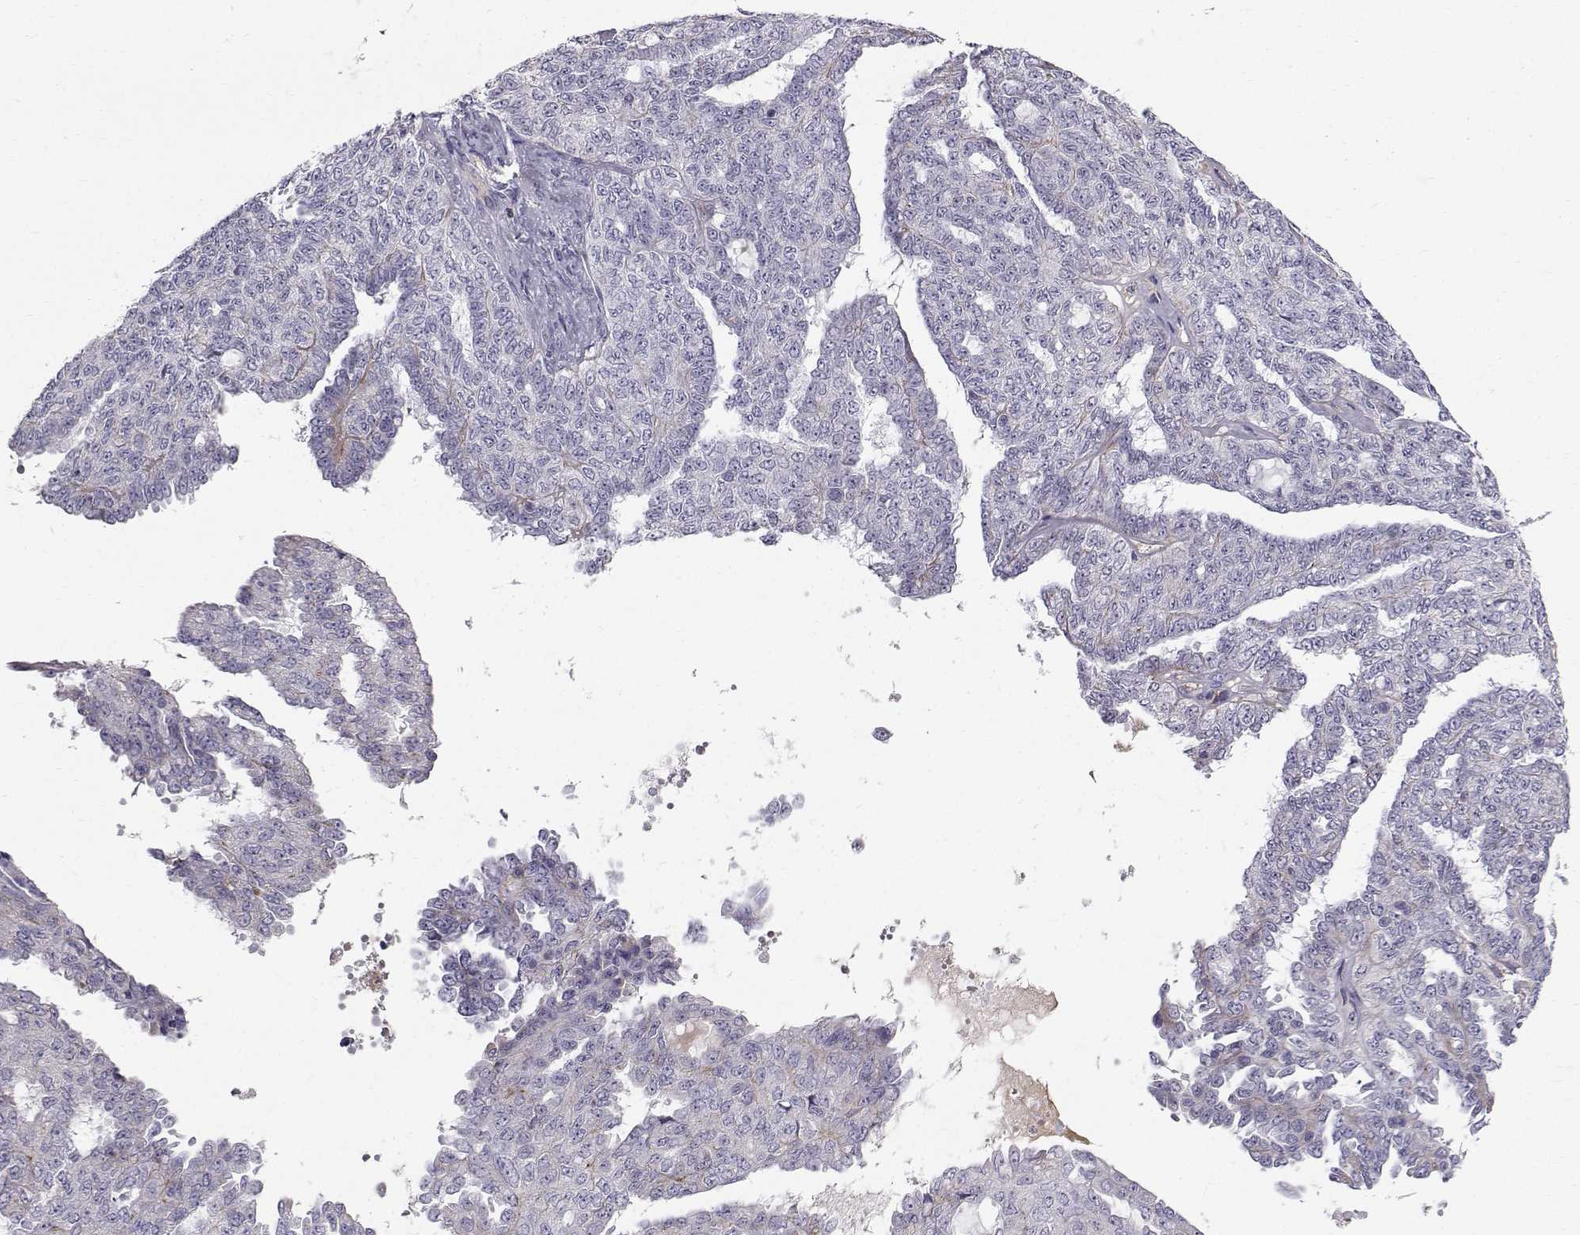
{"staining": {"intensity": "negative", "quantity": "none", "location": "none"}, "tissue": "ovarian cancer", "cell_type": "Tumor cells", "image_type": "cancer", "snomed": [{"axis": "morphology", "description": "Cystadenocarcinoma, serous, NOS"}, {"axis": "topography", "description": "Ovary"}], "caption": "Ovarian cancer (serous cystadenocarcinoma) was stained to show a protein in brown. There is no significant expression in tumor cells.", "gene": "CALCR", "patient": {"sex": "female", "age": 71}}